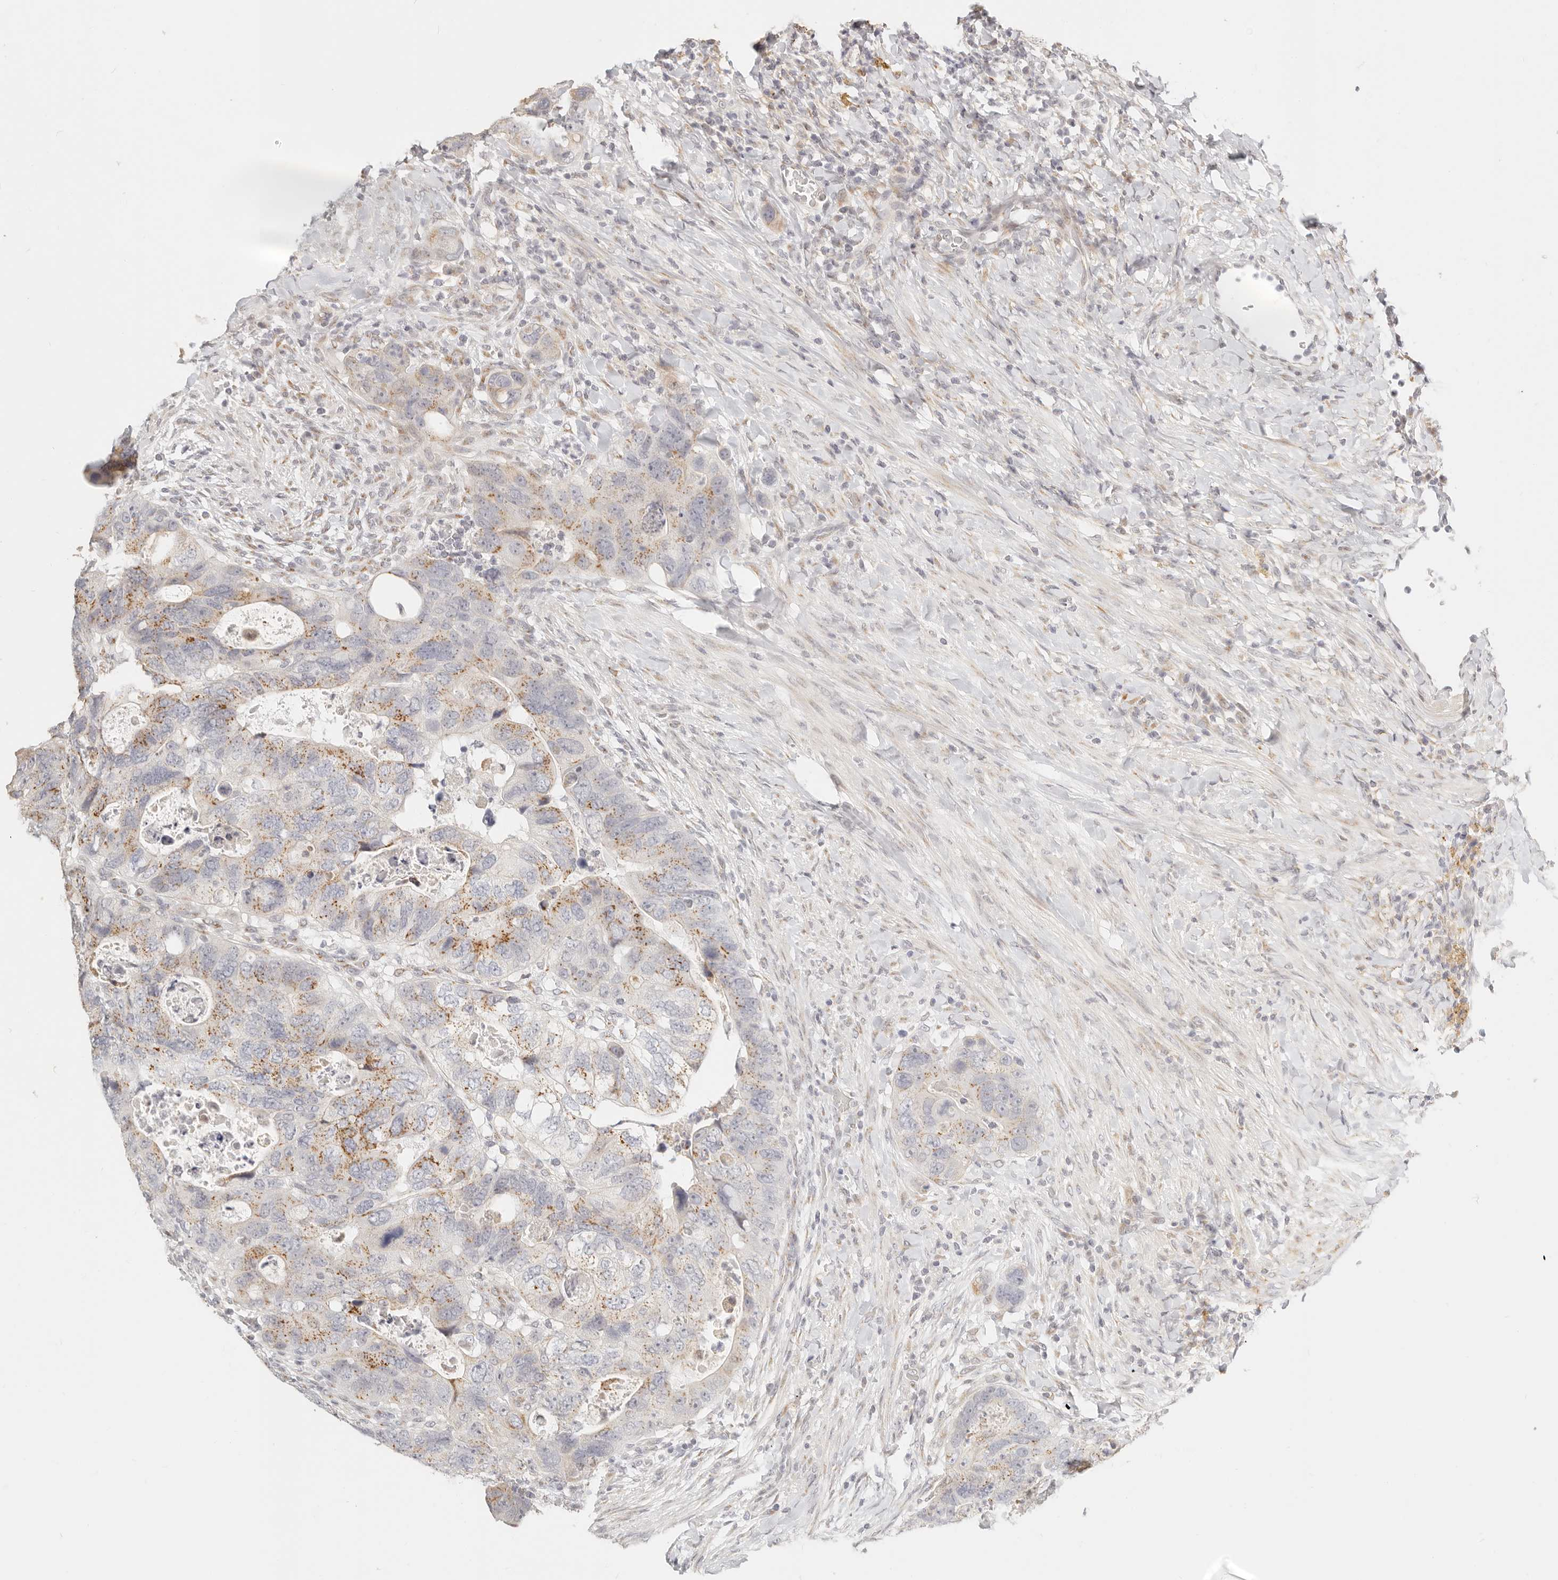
{"staining": {"intensity": "moderate", "quantity": "25%-75%", "location": "cytoplasmic/membranous"}, "tissue": "colorectal cancer", "cell_type": "Tumor cells", "image_type": "cancer", "snomed": [{"axis": "morphology", "description": "Adenocarcinoma, NOS"}, {"axis": "topography", "description": "Rectum"}], "caption": "There is medium levels of moderate cytoplasmic/membranous staining in tumor cells of colorectal cancer, as demonstrated by immunohistochemical staining (brown color).", "gene": "FAM20B", "patient": {"sex": "male", "age": 59}}